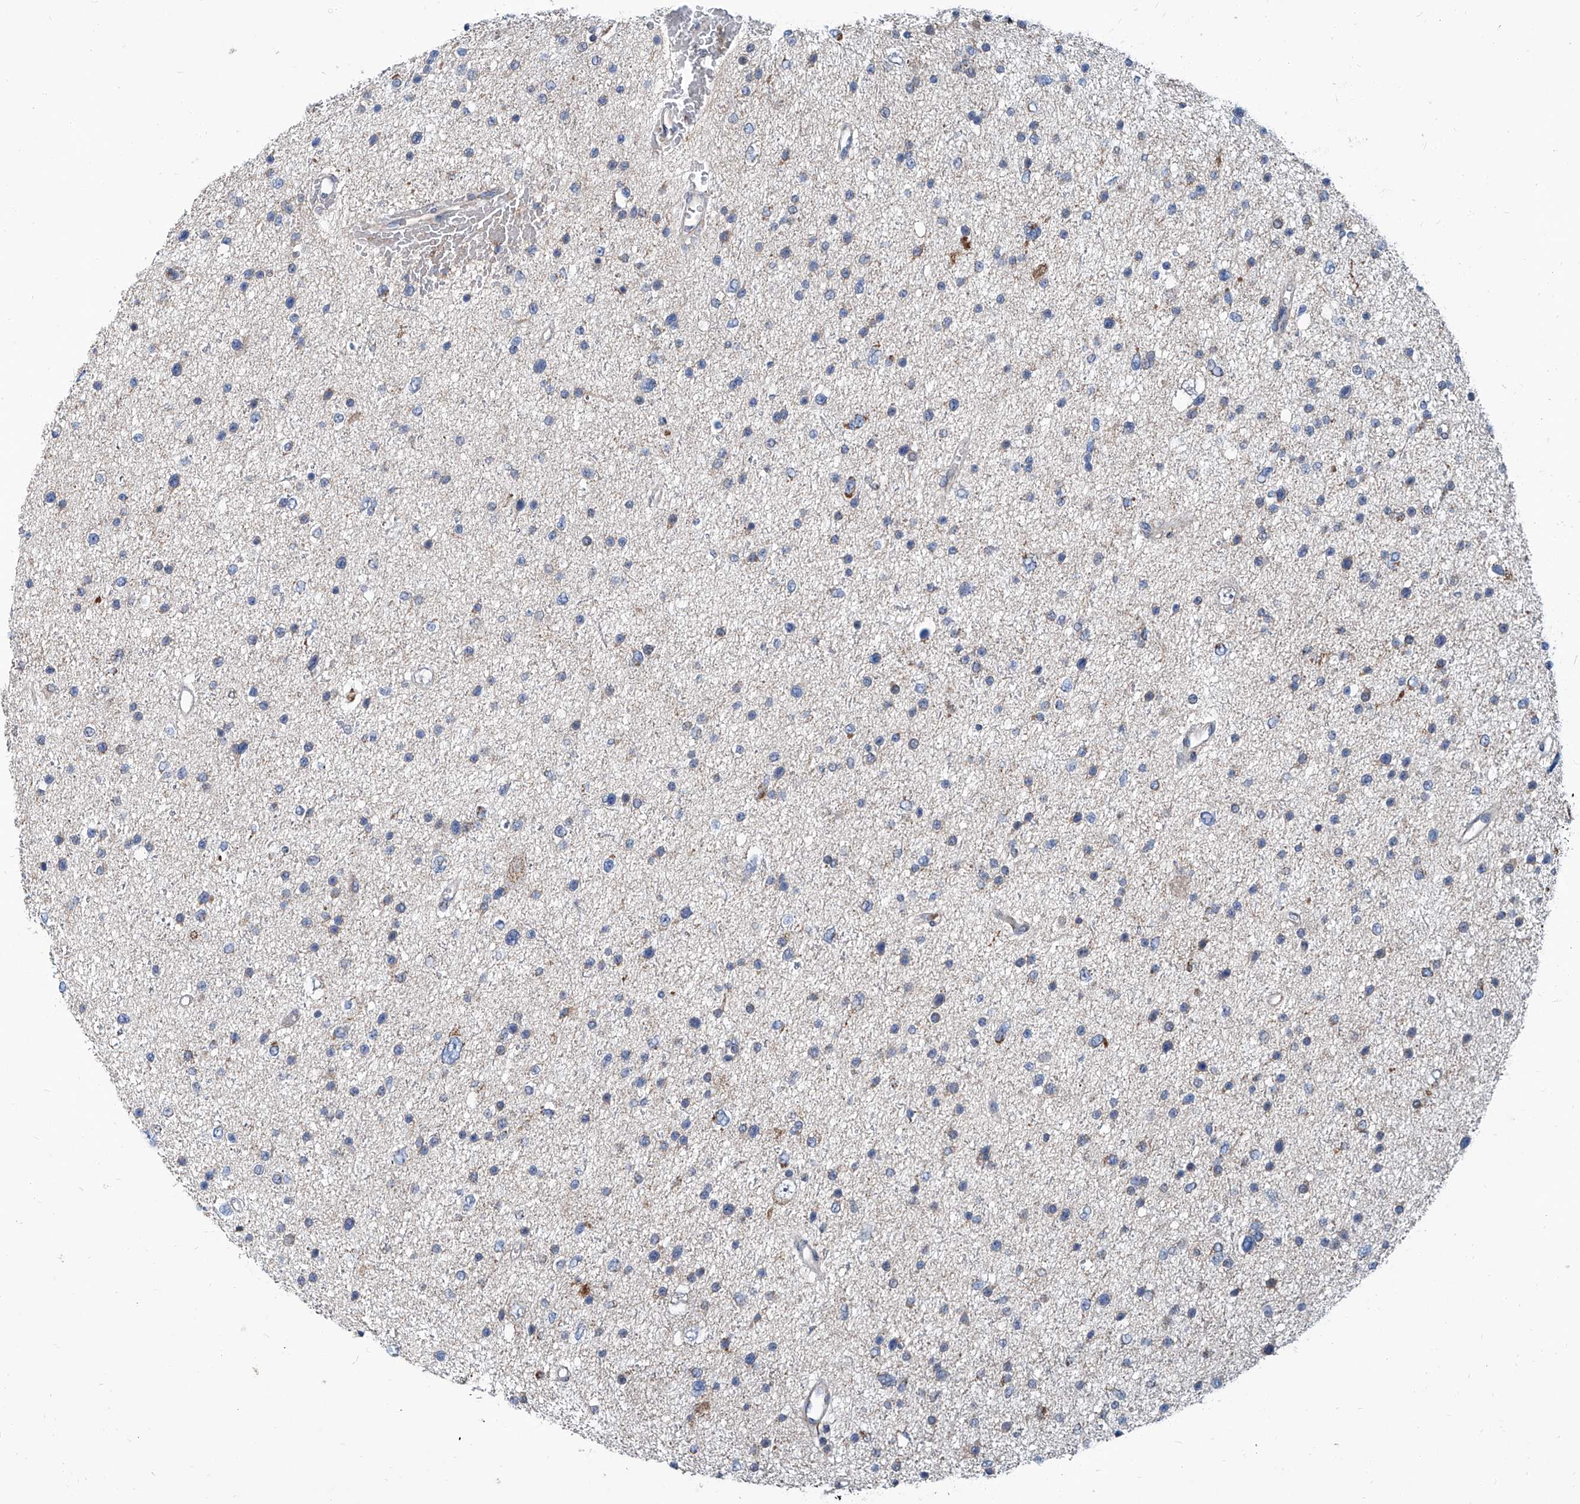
{"staining": {"intensity": "negative", "quantity": "none", "location": "none"}, "tissue": "glioma", "cell_type": "Tumor cells", "image_type": "cancer", "snomed": [{"axis": "morphology", "description": "Glioma, malignant, Low grade"}, {"axis": "topography", "description": "Brain"}], "caption": "Histopathology image shows no significant protein positivity in tumor cells of glioma.", "gene": "USP48", "patient": {"sex": "female", "age": 37}}